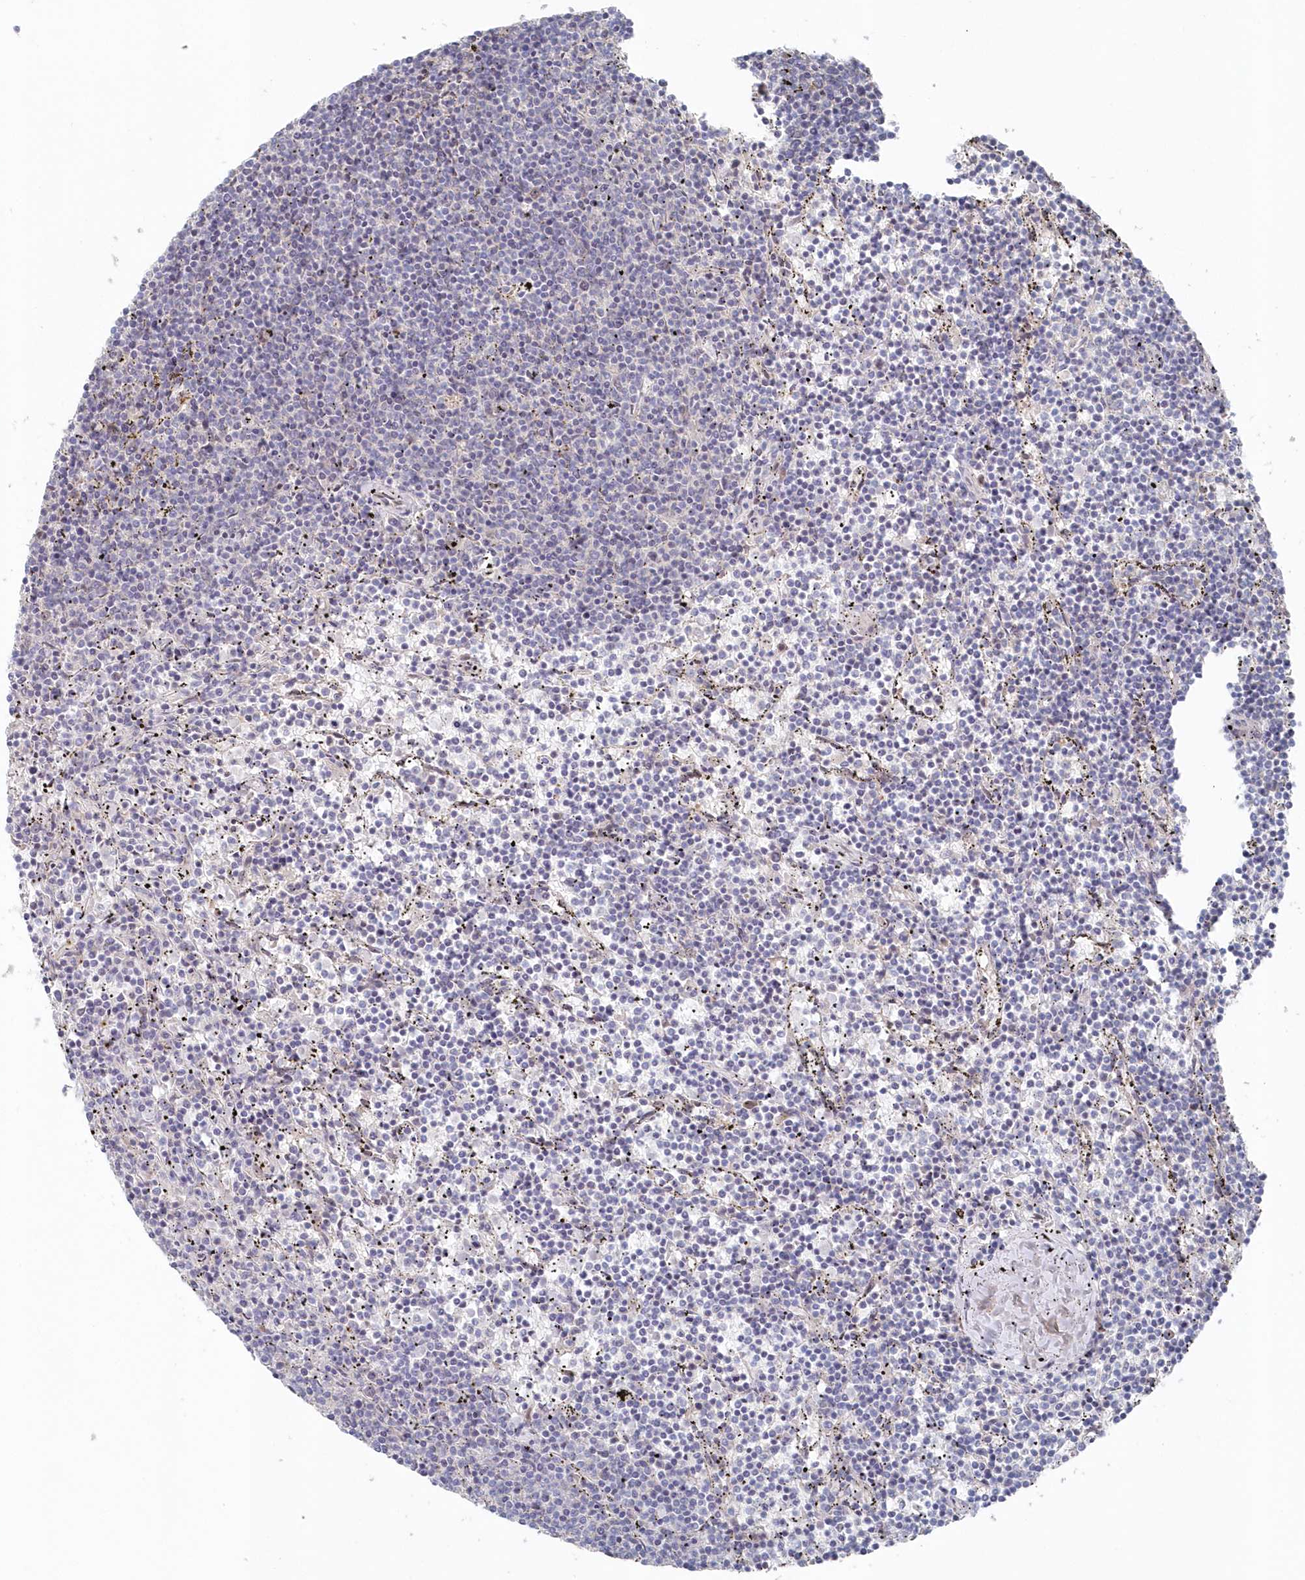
{"staining": {"intensity": "negative", "quantity": "none", "location": "none"}, "tissue": "lymphoma", "cell_type": "Tumor cells", "image_type": "cancer", "snomed": [{"axis": "morphology", "description": "Malignant lymphoma, non-Hodgkin's type, Low grade"}, {"axis": "topography", "description": "Spleen"}], "caption": "The histopathology image displays no significant positivity in tumor cells of lymphoma.", "gene": "KIAA1586", "patient": {"sex": "female", "age": 50}}